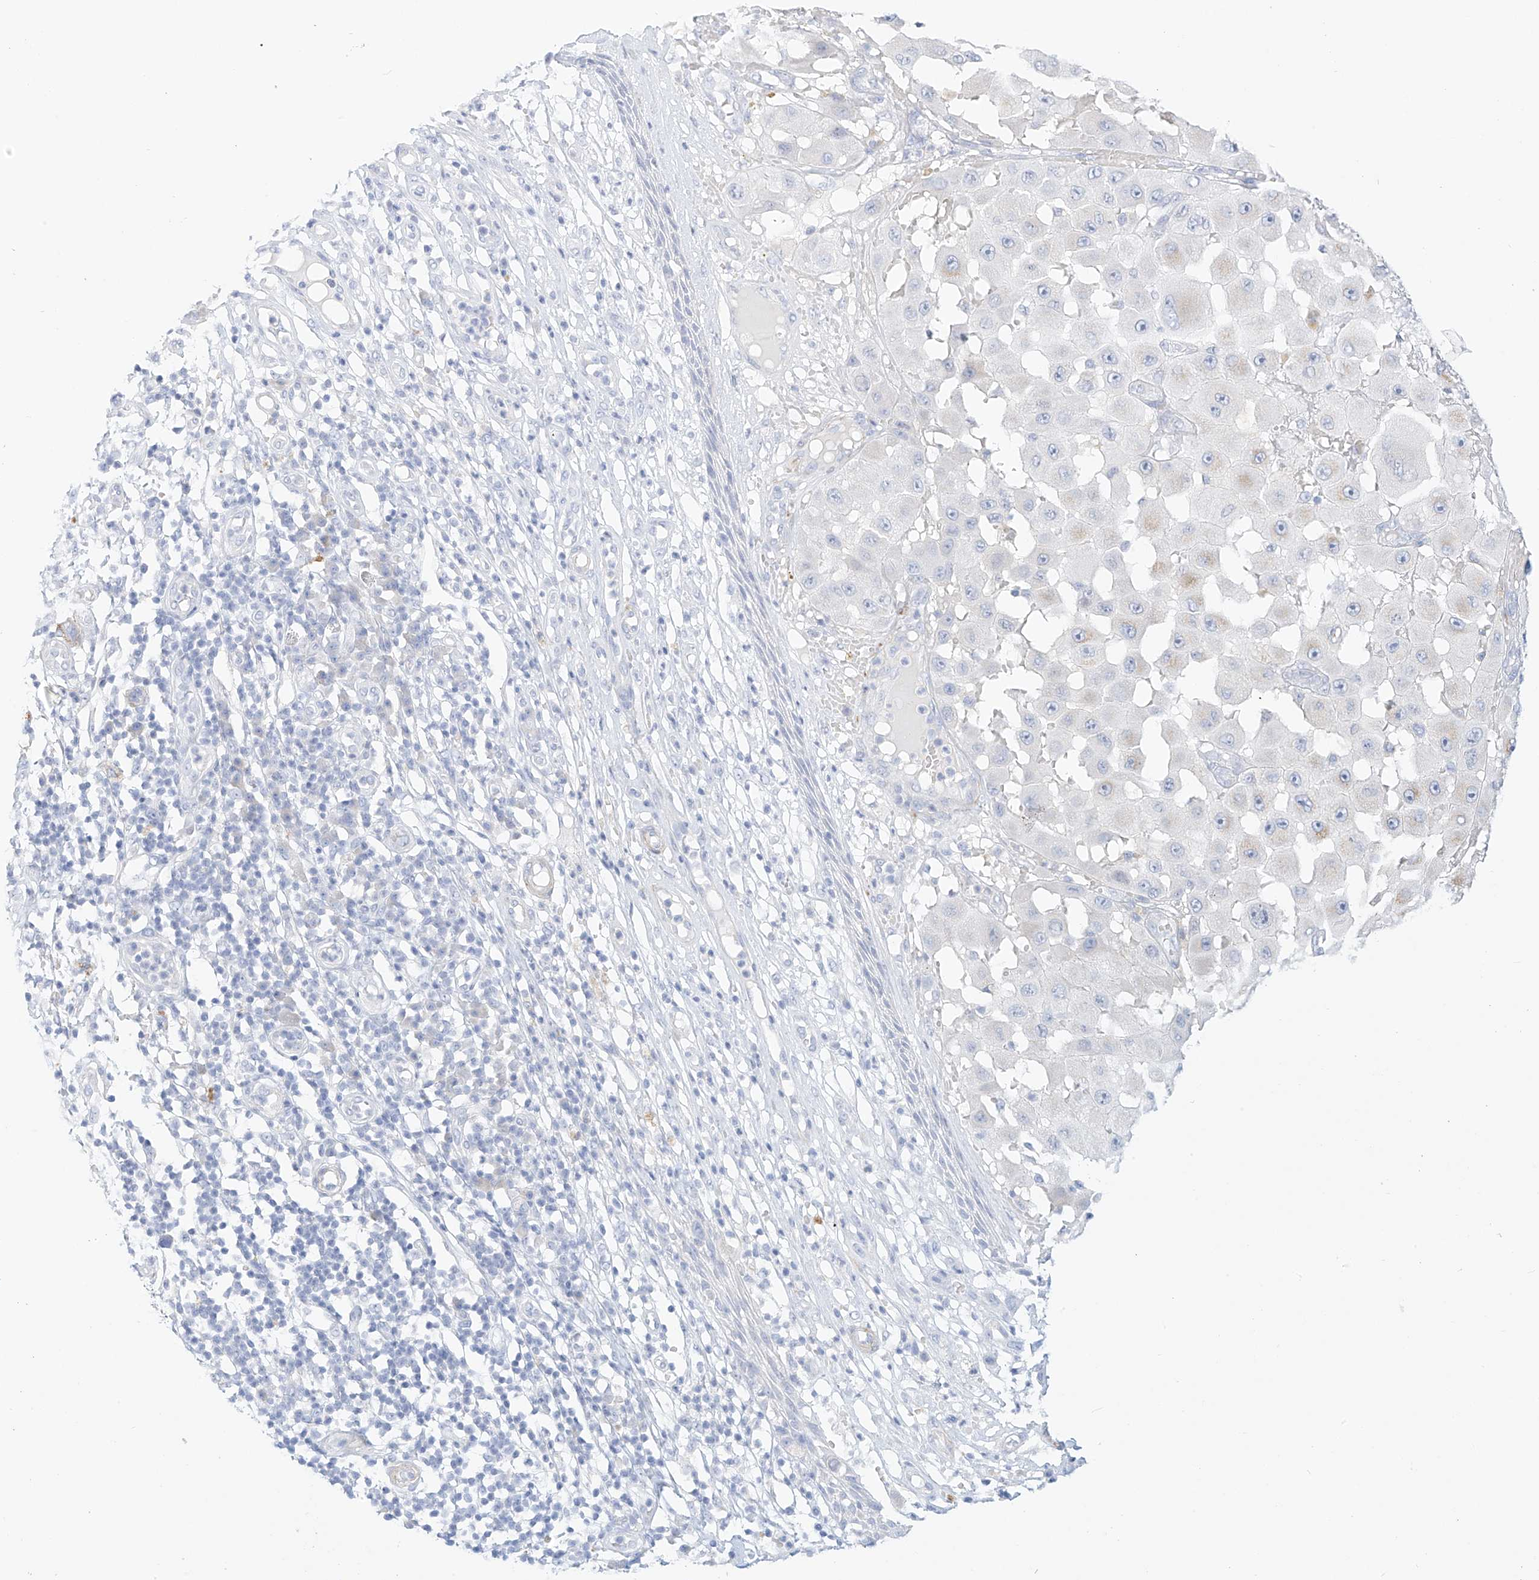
{"staining": {"intensity": "negative", "quantity": "none", "location": "none"}, "tissue": "melanoma", "cell_type": "Tumor cells", "image_type": "cancer", "snomed": [{"axis": "morphology", "description": "Malignant melanoma, NOS"}, {"axis": "topography", "description": "Skin"}], "caption": "The immunohistochemistry histopathology image has no significant staining in tumor cells of melanoma tissue. (Stains: DAB (3,3'-diaminobenzidine) immunohistochemistry (IHC) with hematoxylin counter stain, Microscopy: brightfield microscopy at high magnification).", "gene": "ST3GAL5", "patient": {"sex": "female", "age": 81}}